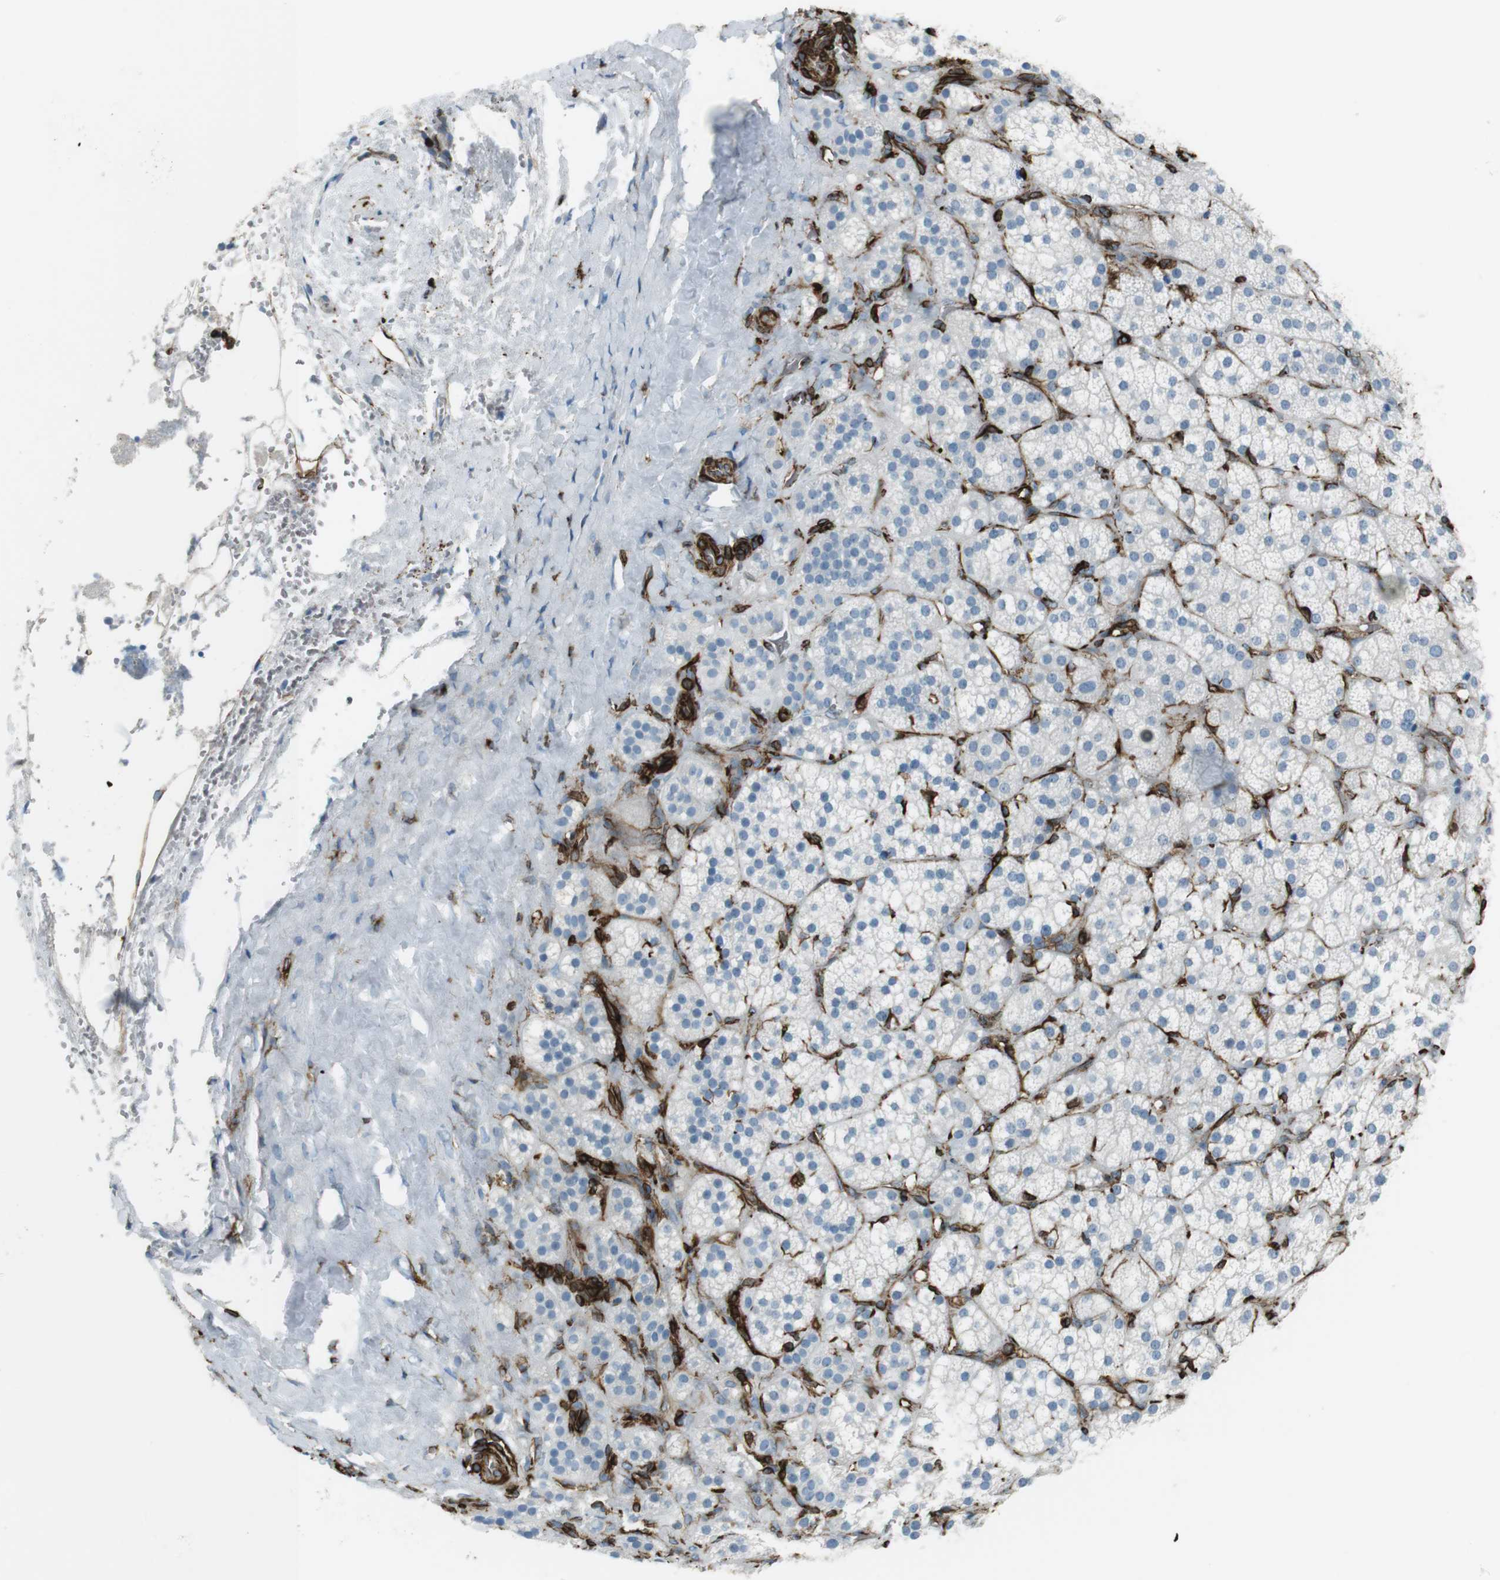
{"staining": {"intensity": "negative", "quantity": "none", "location": "none"}, "tissue": "adrenal gland", "cell_type": "Glandular cells", "image_type": "normal", "snomed": [{"axis": "morphology", "description": "Normal tissue, NOS"}, {"axis": "topography", "description": "Adrenal gland"}], "caption": "Human adrenal gland stained for a protein using immunohistochemistry exhibits no positivity in glandular cells.", "gene": "TUBB2A", "patient": {"sex": "female", "age": 71}}